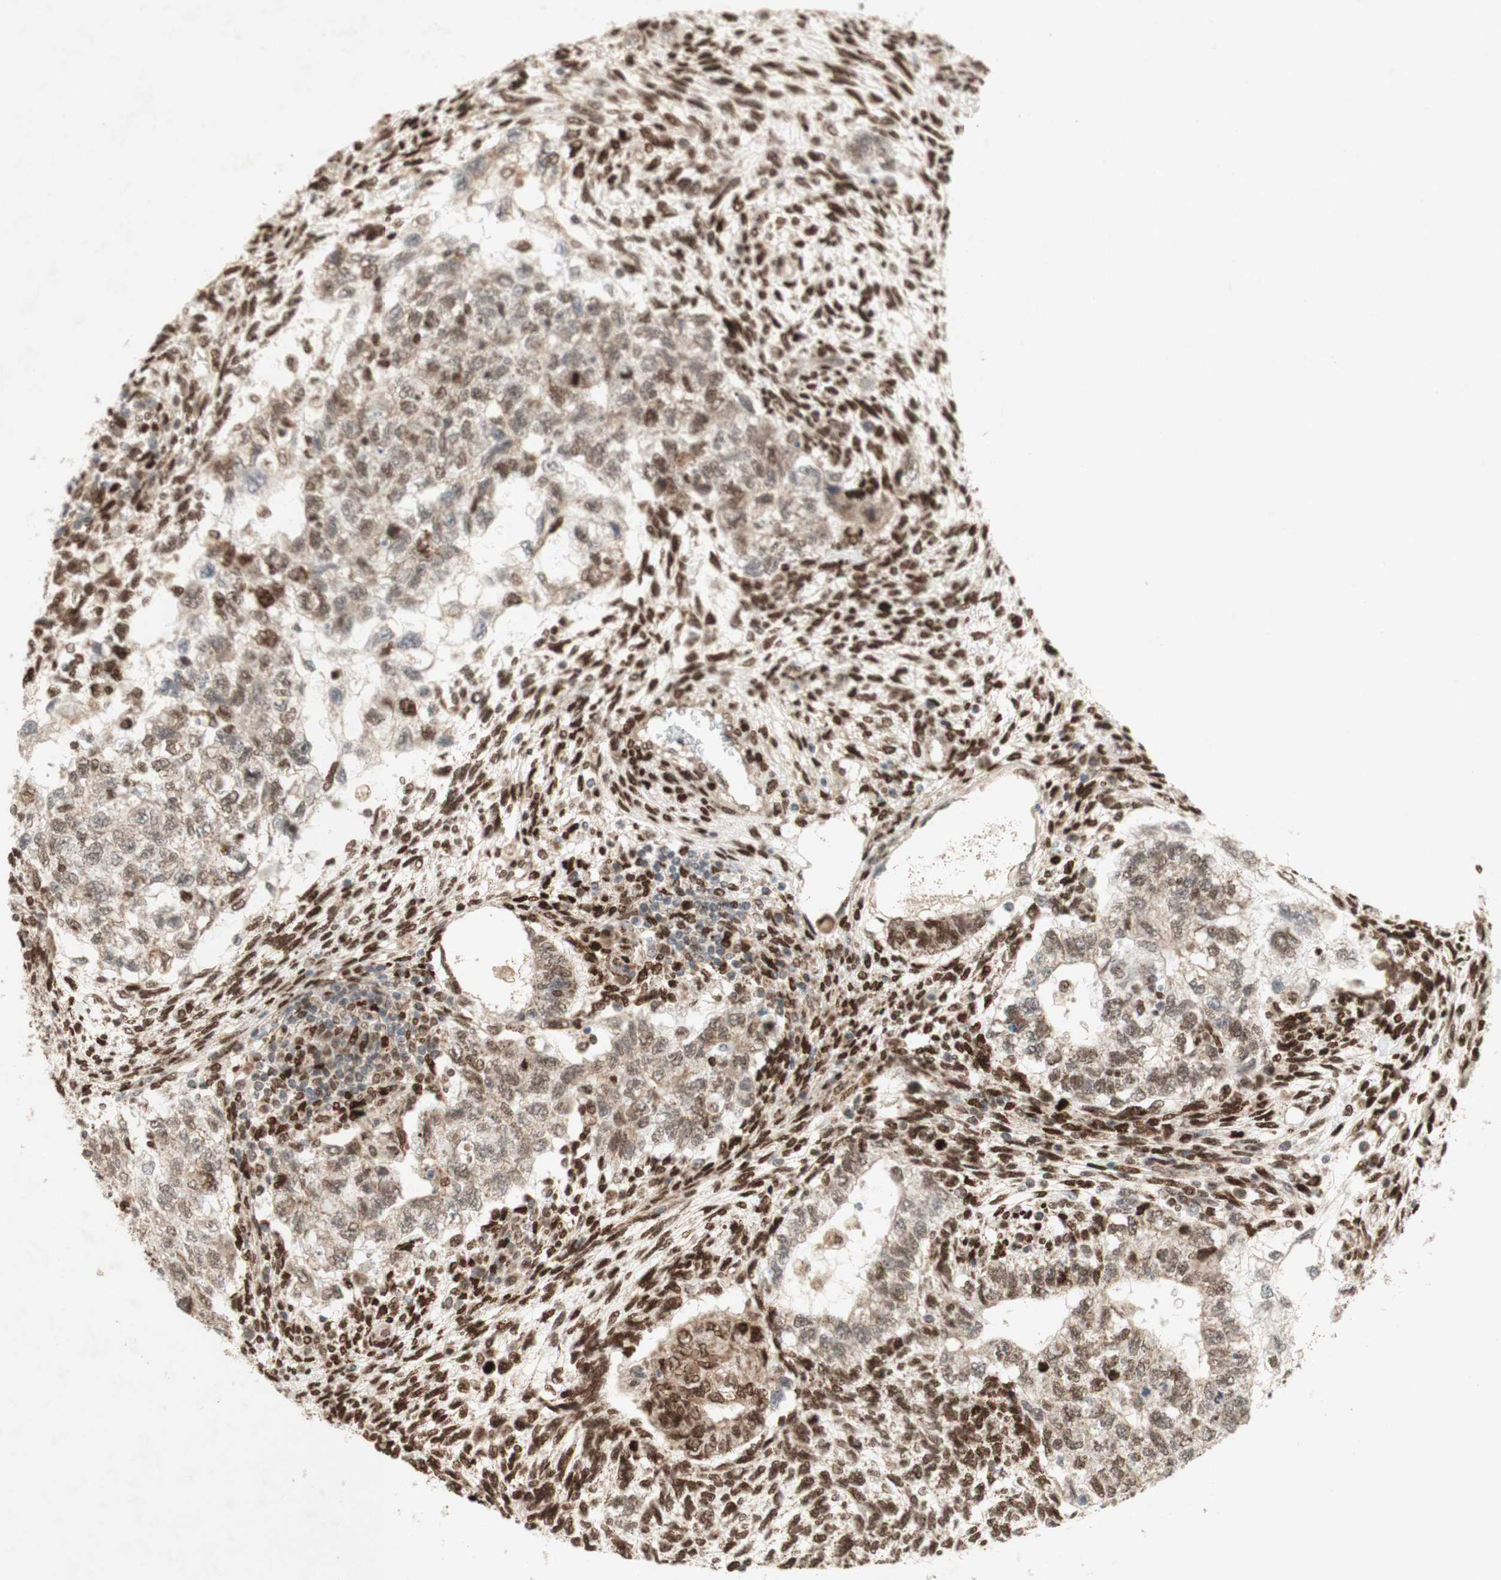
{"staining": {"intensity": "weak", "quantity": "25%-75%", "location": "cytoplasmic/membranous,nuclear"}, "tissue": "testis cancer", "cell_type": "Tumor cells", "image_type": "cancer", "snomed": [{"axis": "morphology", "description": "Normal tissue, NOS"}, {"axis": "morphology", "description": "Carcinoma, Embryonal, NOS"}, {"axis": "topography", "description": "Testis"}], "caption": "Human embryonal carcinoma (testis) stained with a protein marker demonstrates weak staining in tumor cells.", "gene": "DNMT3A", "patient": {"sex": "male", "age": 36}}